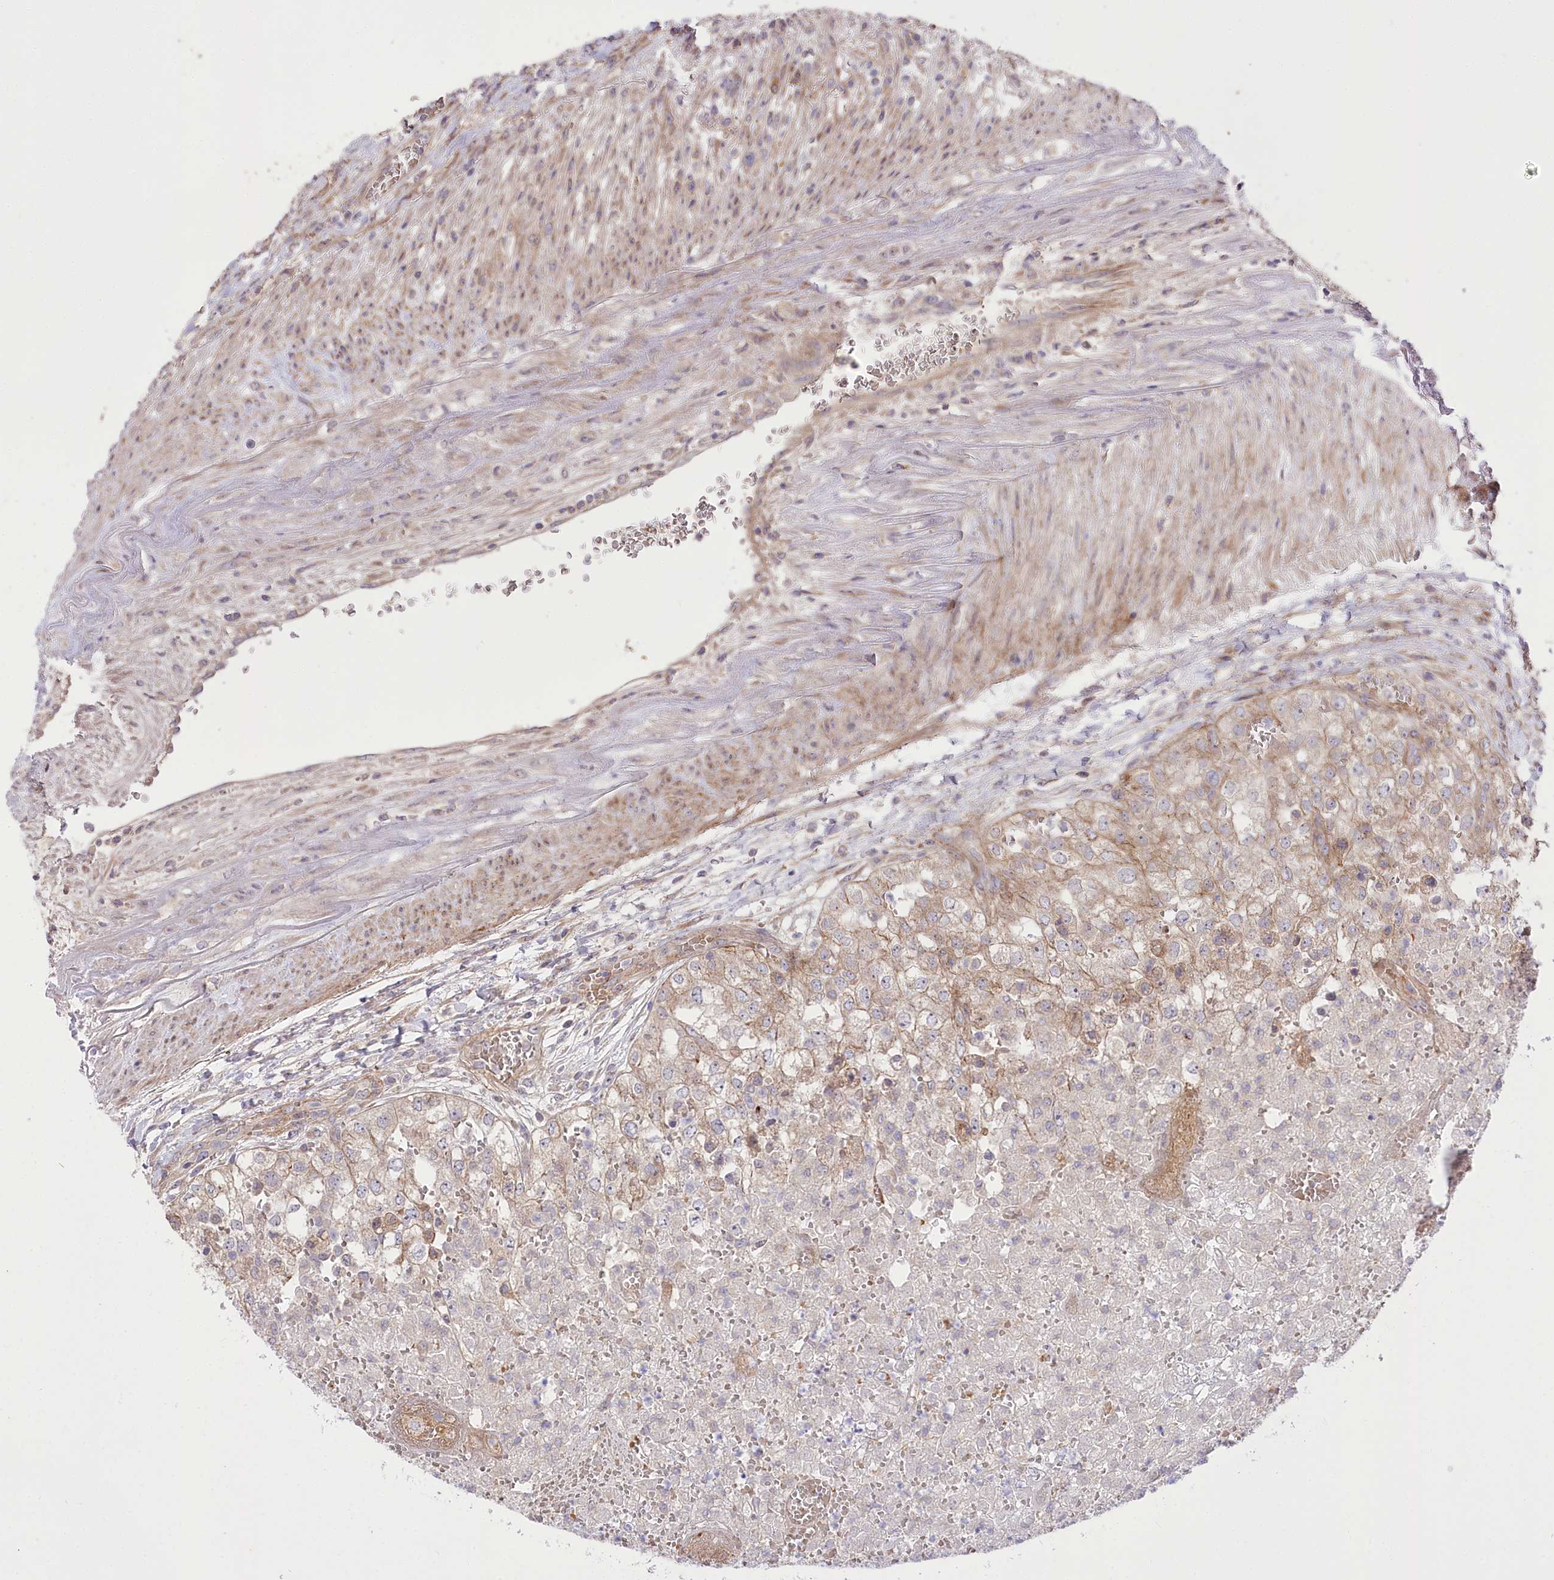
{"staining": {"intensity": "weak", "quantity": "<25%", "location": "cytoplasmic/membranous"}, "tissue": "renal cancer", "cell_type": "Tumor cells", "image_type": "cancer", "snomed": [{"axis": "morphology", "description": "Adenocarcinoma, NOS"}, {"axis": "topography", "description": "Kidney"}], "caption": "IHC of renal cancer reveals no positivity in tumor cells.", "gene": "TRUB1", "patient": {"sex": "female", "age": 54}}